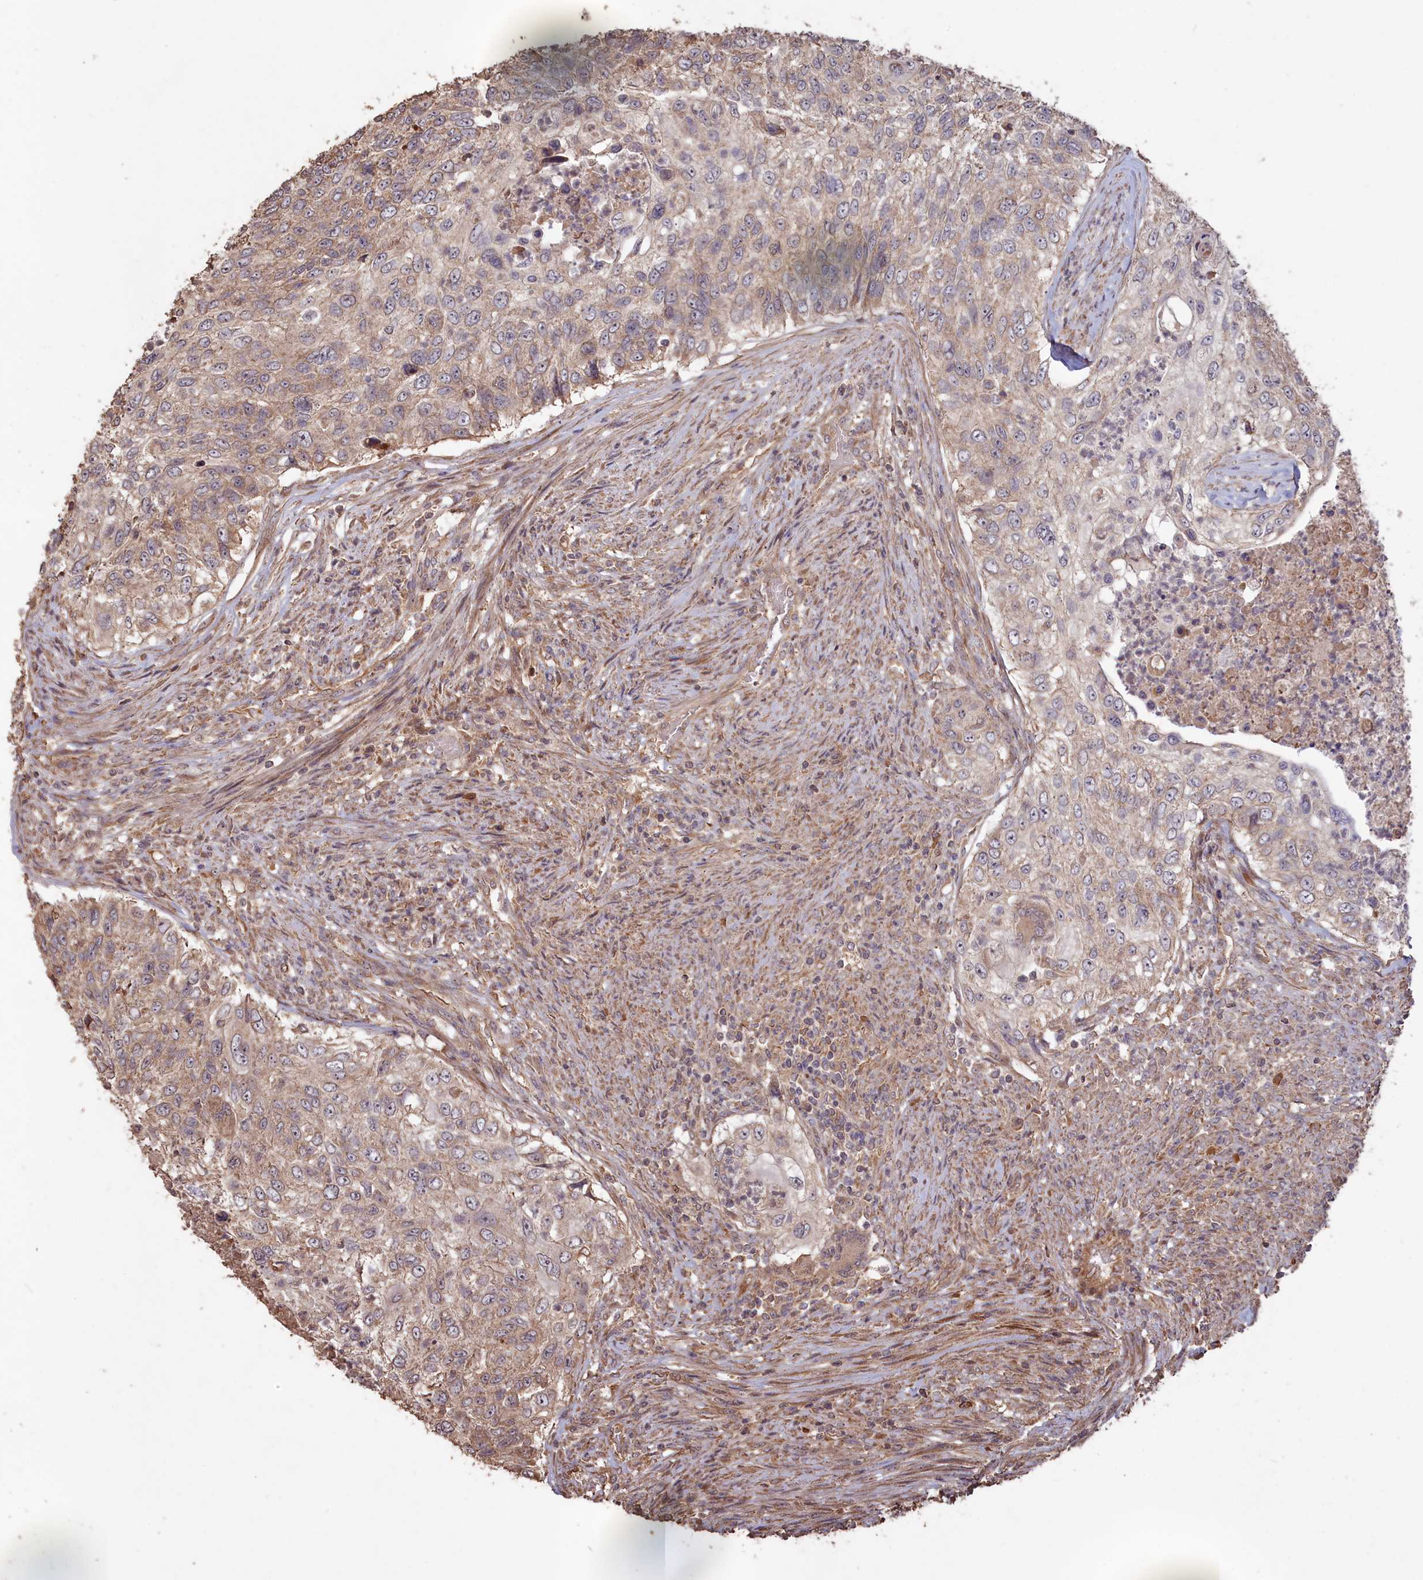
{"staining": {"intensity": "weak", "quantity": "25%-75%", "location": "cytoplasmic/membranous"}, "tissue": "urothelial cancer", "cell_type": "Tumor cells", "image_type": "cancer", "snomed": [{"axis": "morphology", "description": "Urothelial carcinoma, High grade"}, {"axis": "topography", "description": "Urinary bladder"}], "caption": "Human high-grade urothelial carcinoma stained with a brown dye demonstrates weak cytoplasmic/membranous positive expression in about 25%-75% of tumor cells.", "gene": "LAYN", "patient": {"sex": "female", "age": 60}}